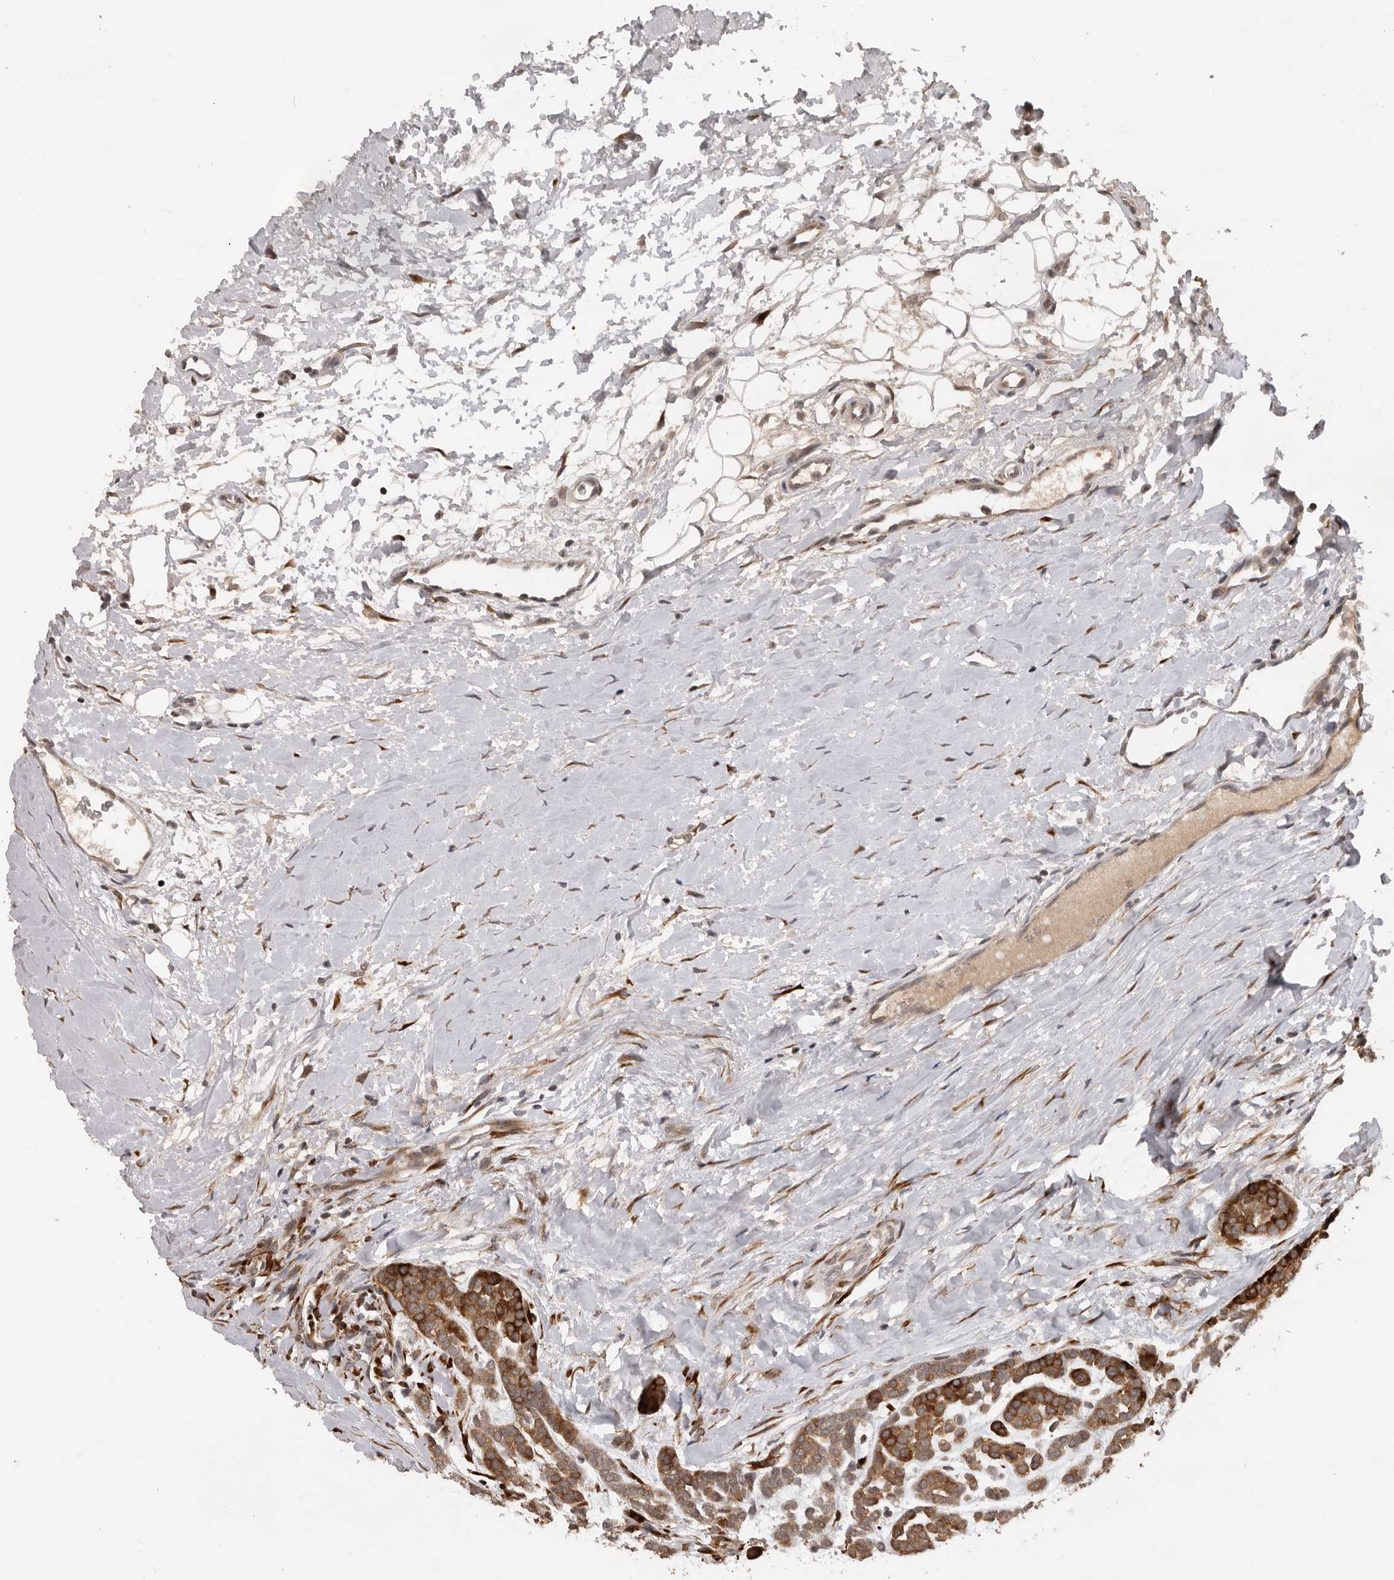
{"staining": {"intensity": "strong", "quantity": ">75%", "location": "cytoplasmic/membranous"}, "tissue": "head and neck cancer", "cell_type": "Tumor cells", "image_type": "cancer", "snomed": [{"axis": "morphology", "description": "Adenocarcinoma, NOS"}, {"axis": "morphology", "description": "Adenoma, NOS"}, {"axis": "topography", "description": "Head-Neck"}], "caption": "Tumor cells exhibit high levels of strong cytoplasmic/membranous positivity in approximately >75% of cells in human head and neck cancer (adenocarcinoma).", "gene": "HENMT1", "patient": {"sex": "female", "age": 55}}